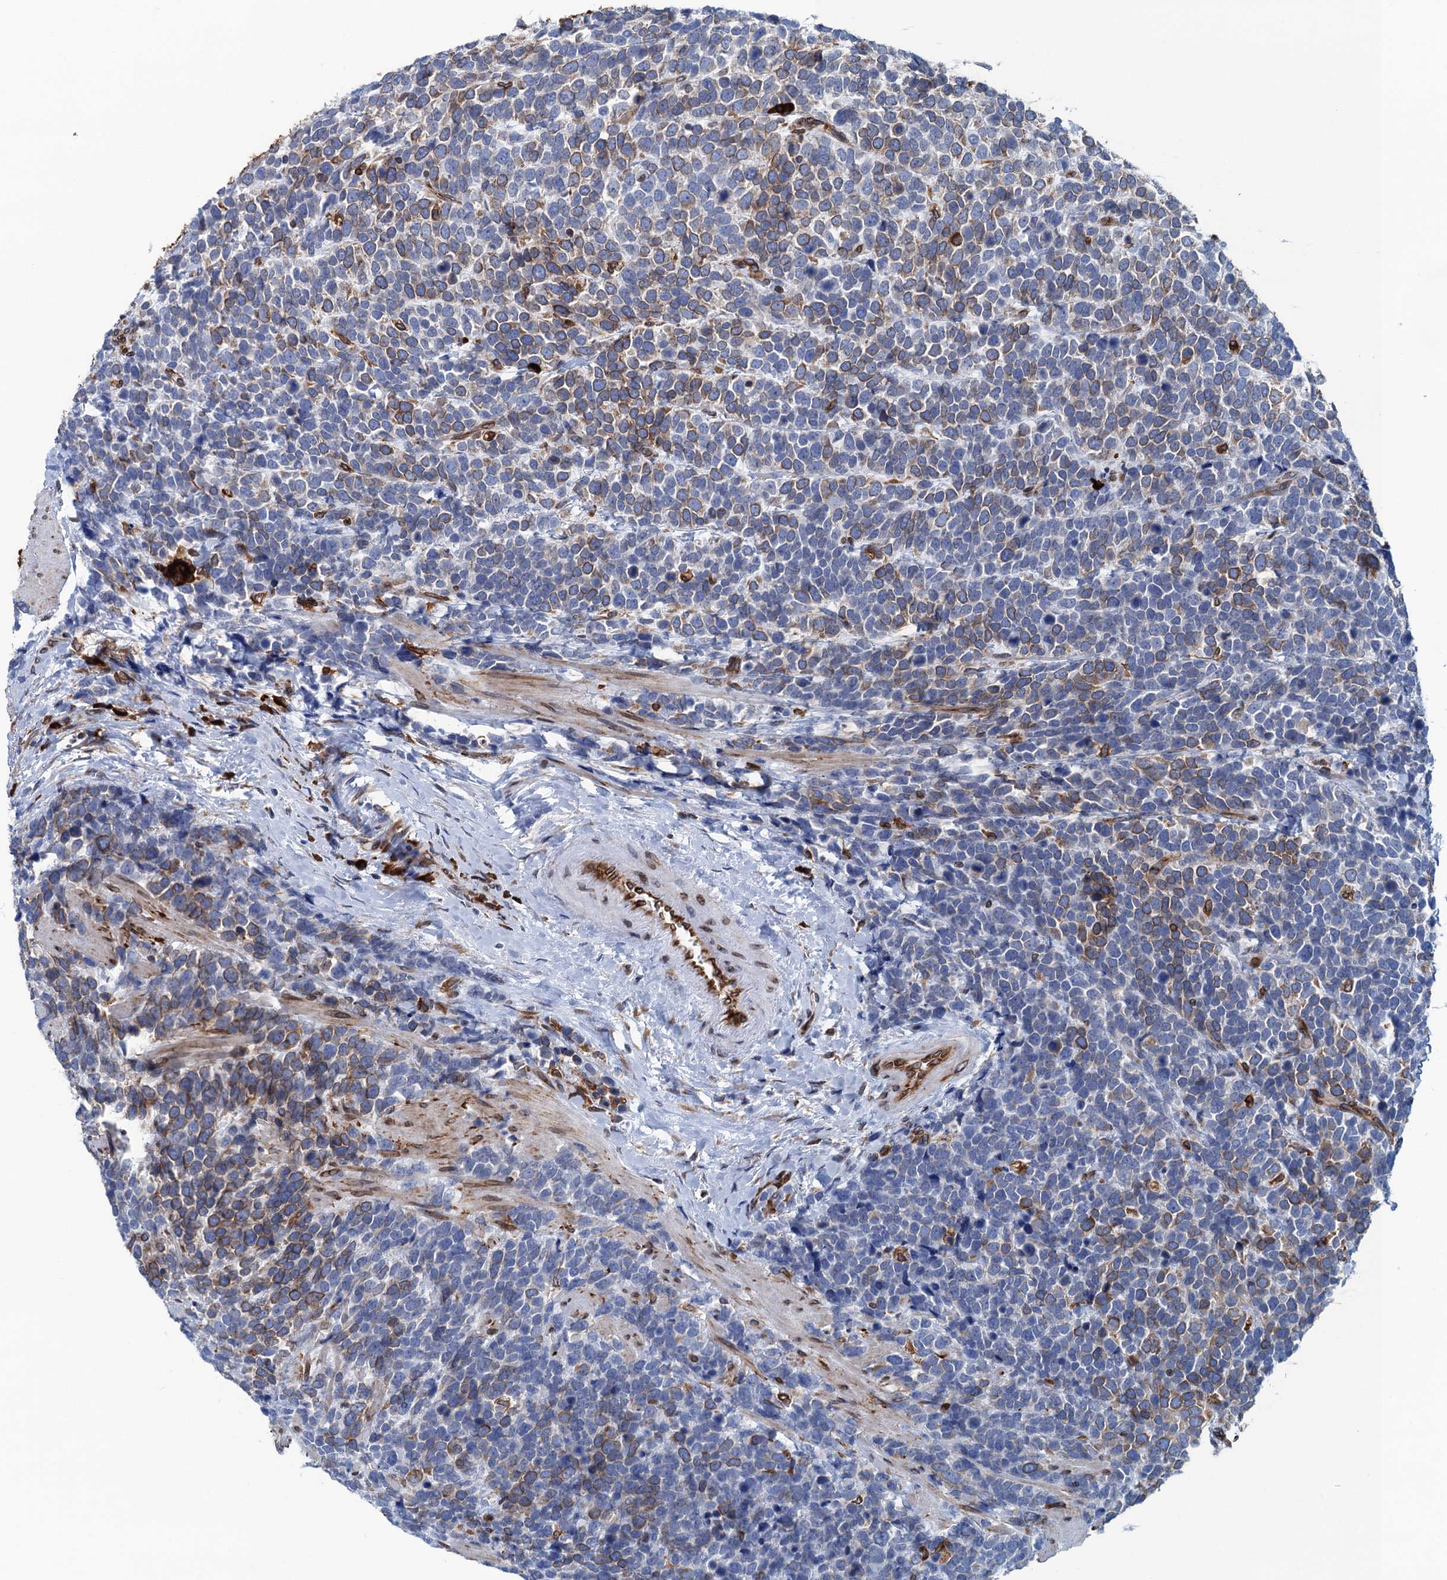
{"staining": {"intensity": "moderate", "quantity": "<25%", "location": "cytoplasmic/membranous"}, "tissue": "urothelial cancer", "cell_type": "Tumor cells", "image_type": "cancer", "snomed": [{"axis": "morphology", "description": "Urothelial carcinoma, High grade"}, {"axis": "topography", "description": "Urinary bladder"}], "caption": "Immunohistochemical staining of urothelial cancer demonstrates low levels of moderate cytoplasmic/membranous staining in approximately <25% of tumor cells.", "gene": "TMEM205", "patient": {"sex": "female", "age": 82}}